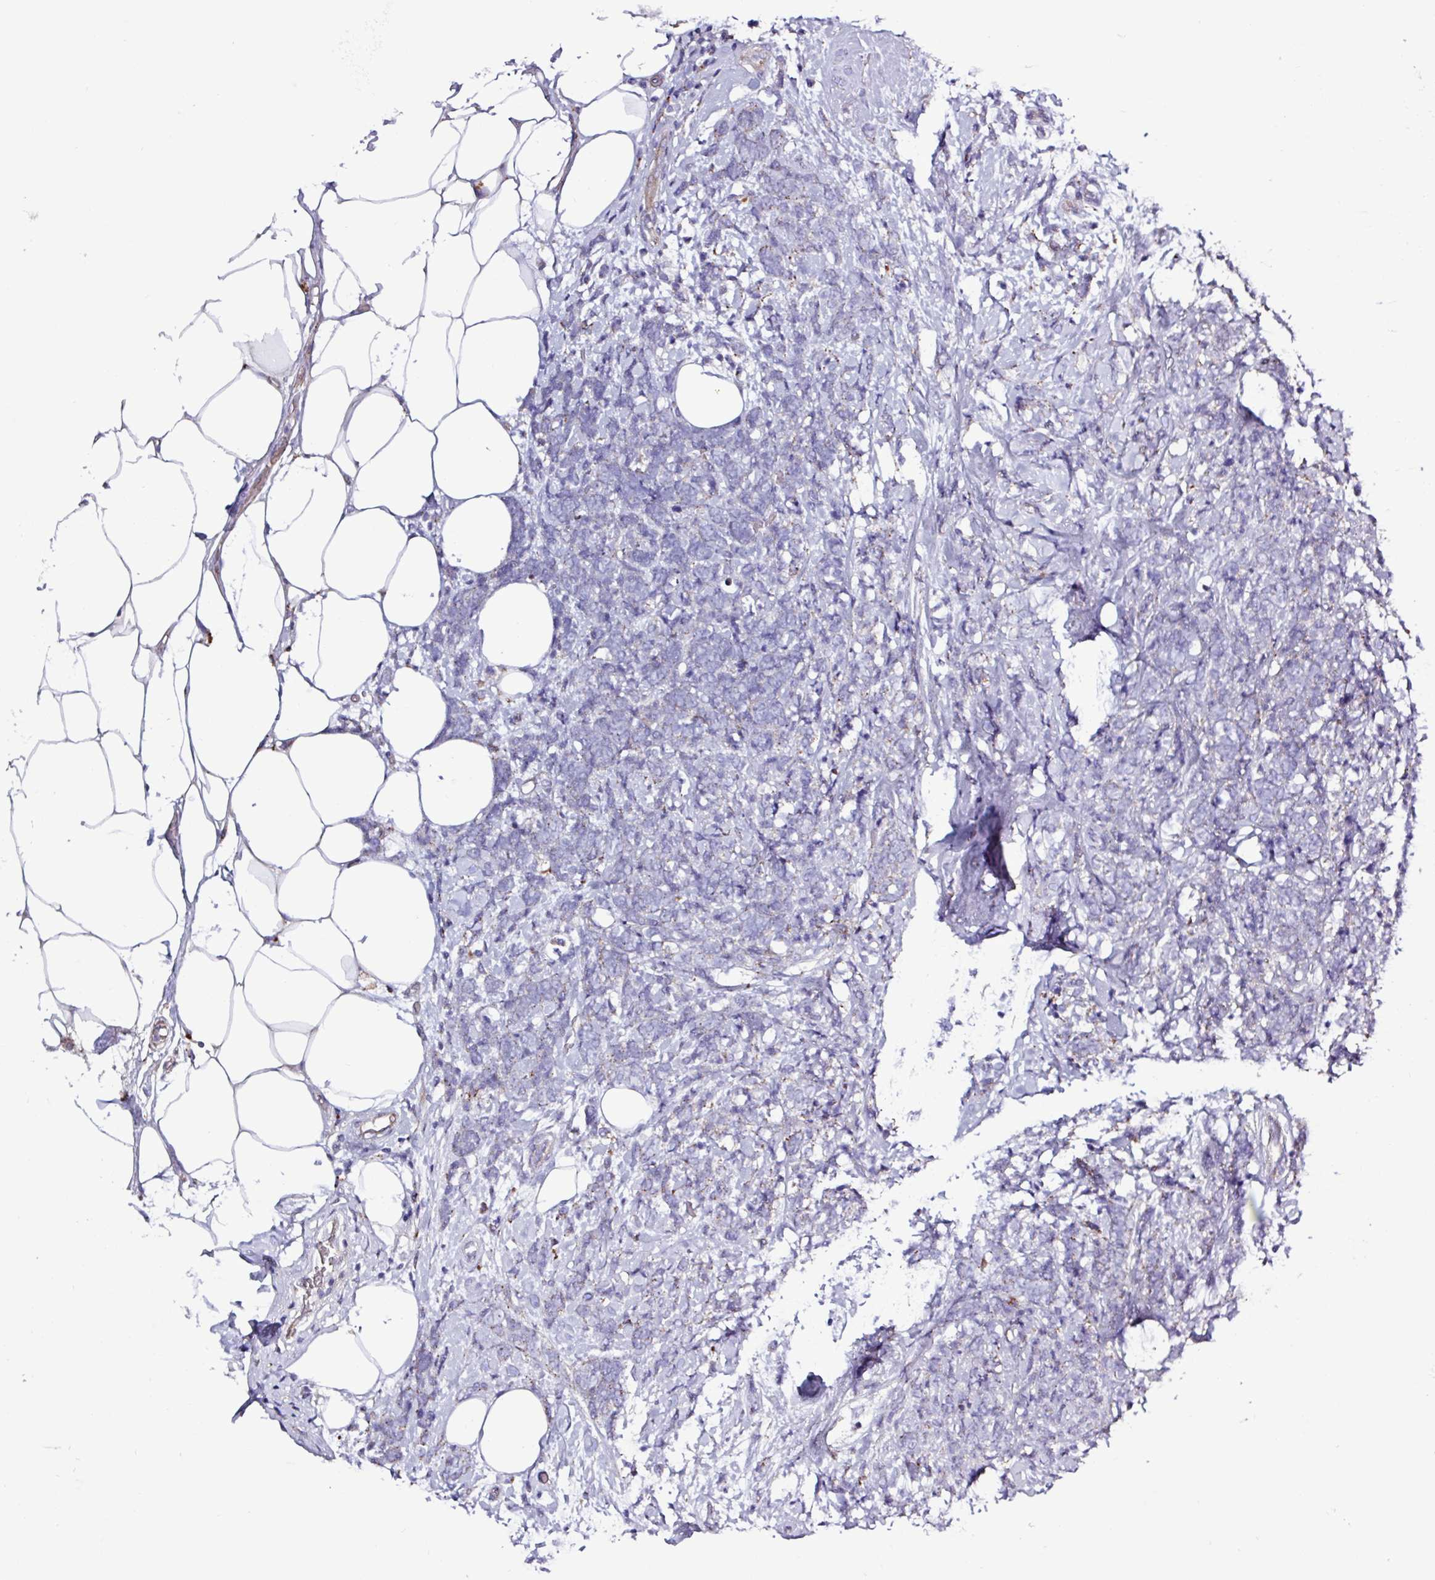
{"staining": {"intensity": "negative", "quantity": "none", "location": "none"}, "tissue": "breast cancer", "cell_type": "Tumor cells", "image_type": "cancer", "snomed": [{"axis": "morphology", "description": "Lobular carcinoma"}, {"axis": "topography", "description": "Breast"}], "caption": "This is a histopathology image of immunohistochemistry staining of breast cancer, which shows no staining in tumor cells.", "gene": "AMIGO2", "patient": {"sex": "female", "age": 58}}